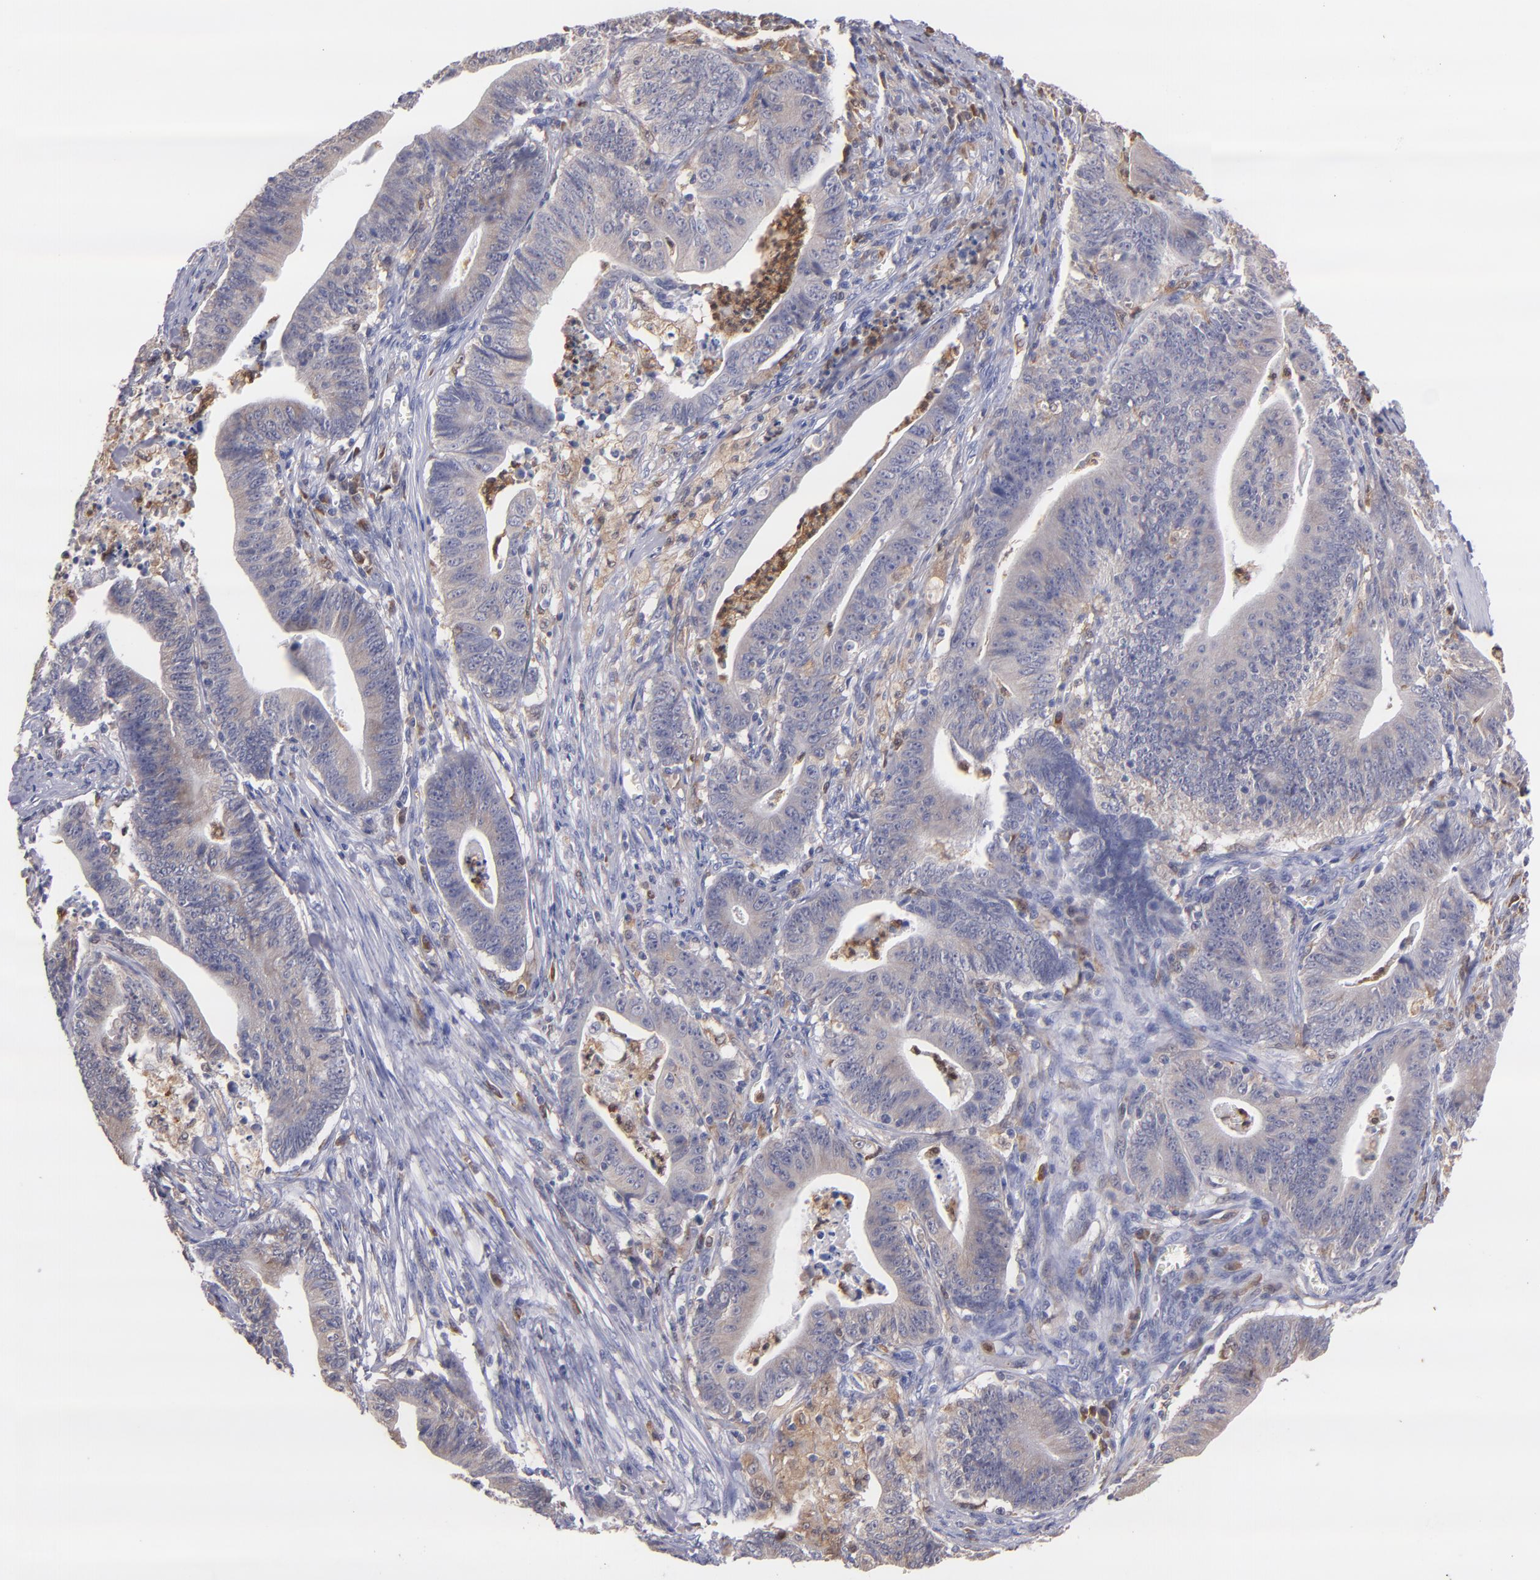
{"staining": {"intensity": "weak", "quantity": "<25%", "location": "cytoplasmic/membranous"}, "tissue": "stomach cancer", "cell_type": "Tumor cells", "image_type": "cancer", "snomed": [{"axis": "morphology", "description": "Adenocarcinoma, NOS"}, {"axis": "topography", "description": "Stomach, lower"}], "caption": "Human adenocarcinoma (stomach) stained for a protein using immunohistochemistry (IHC) displays no expression in tumor cells.", "gene": "PRKCD", "patient": {"sex": "female", "age": 86}}